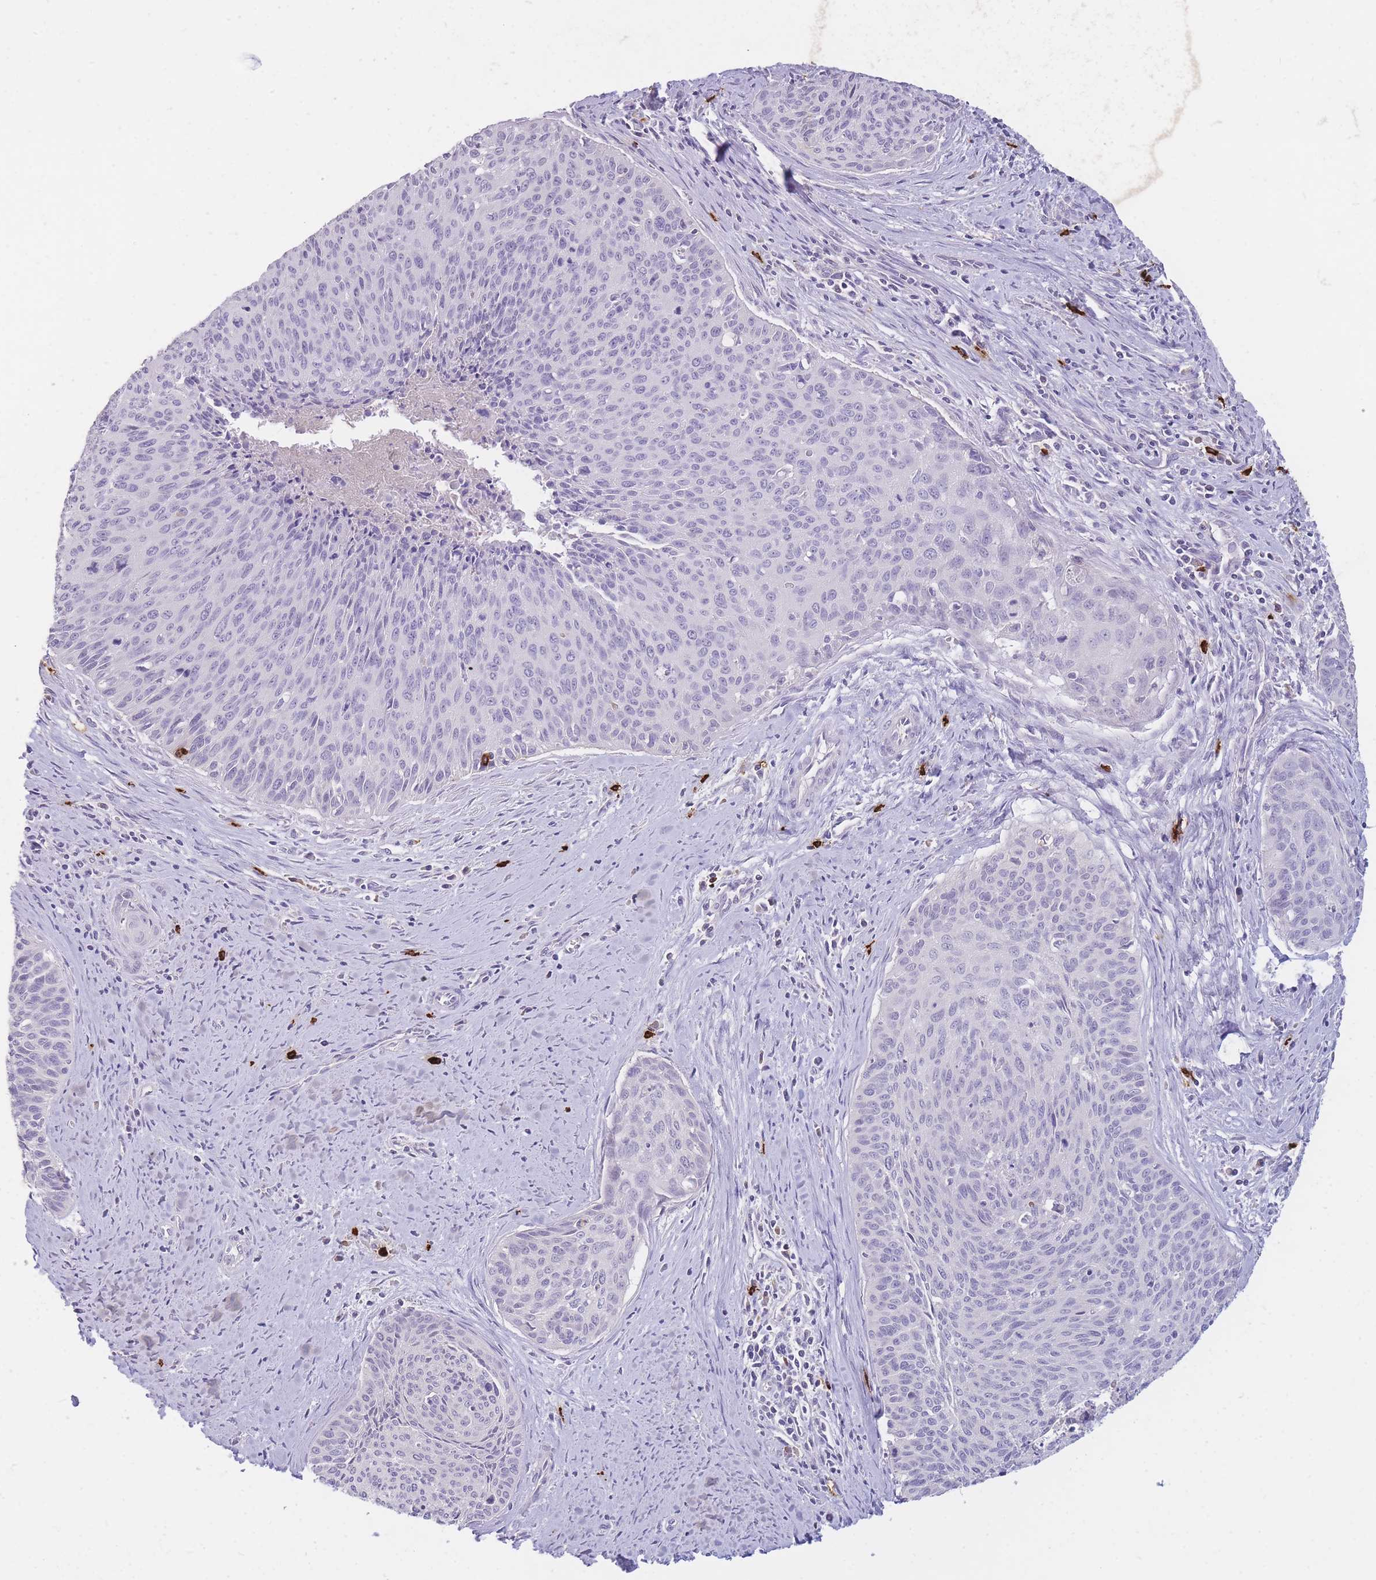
{"staining": {"intensity": "negative", "quantity": "none", "location": "none"}, "tissue": "cervical cancer", "cell_type": "Tumor cells", "image_type": "cancer", "snomed": [{"axis": "morphology", "description": "Squamous cell carcinoma, NOS"}, {"axis": "topography", "description": "Cervix"}], "caption": "Immunohistochemistry (IHC) image of neoplastic tissue: human cervical cancer stained with DAB (3,3'-diaminobenzidine) shows no significant protein staining in tumor cells.", "gene": "TPSD1", "patient": {"sex": "female", "age": 55}}